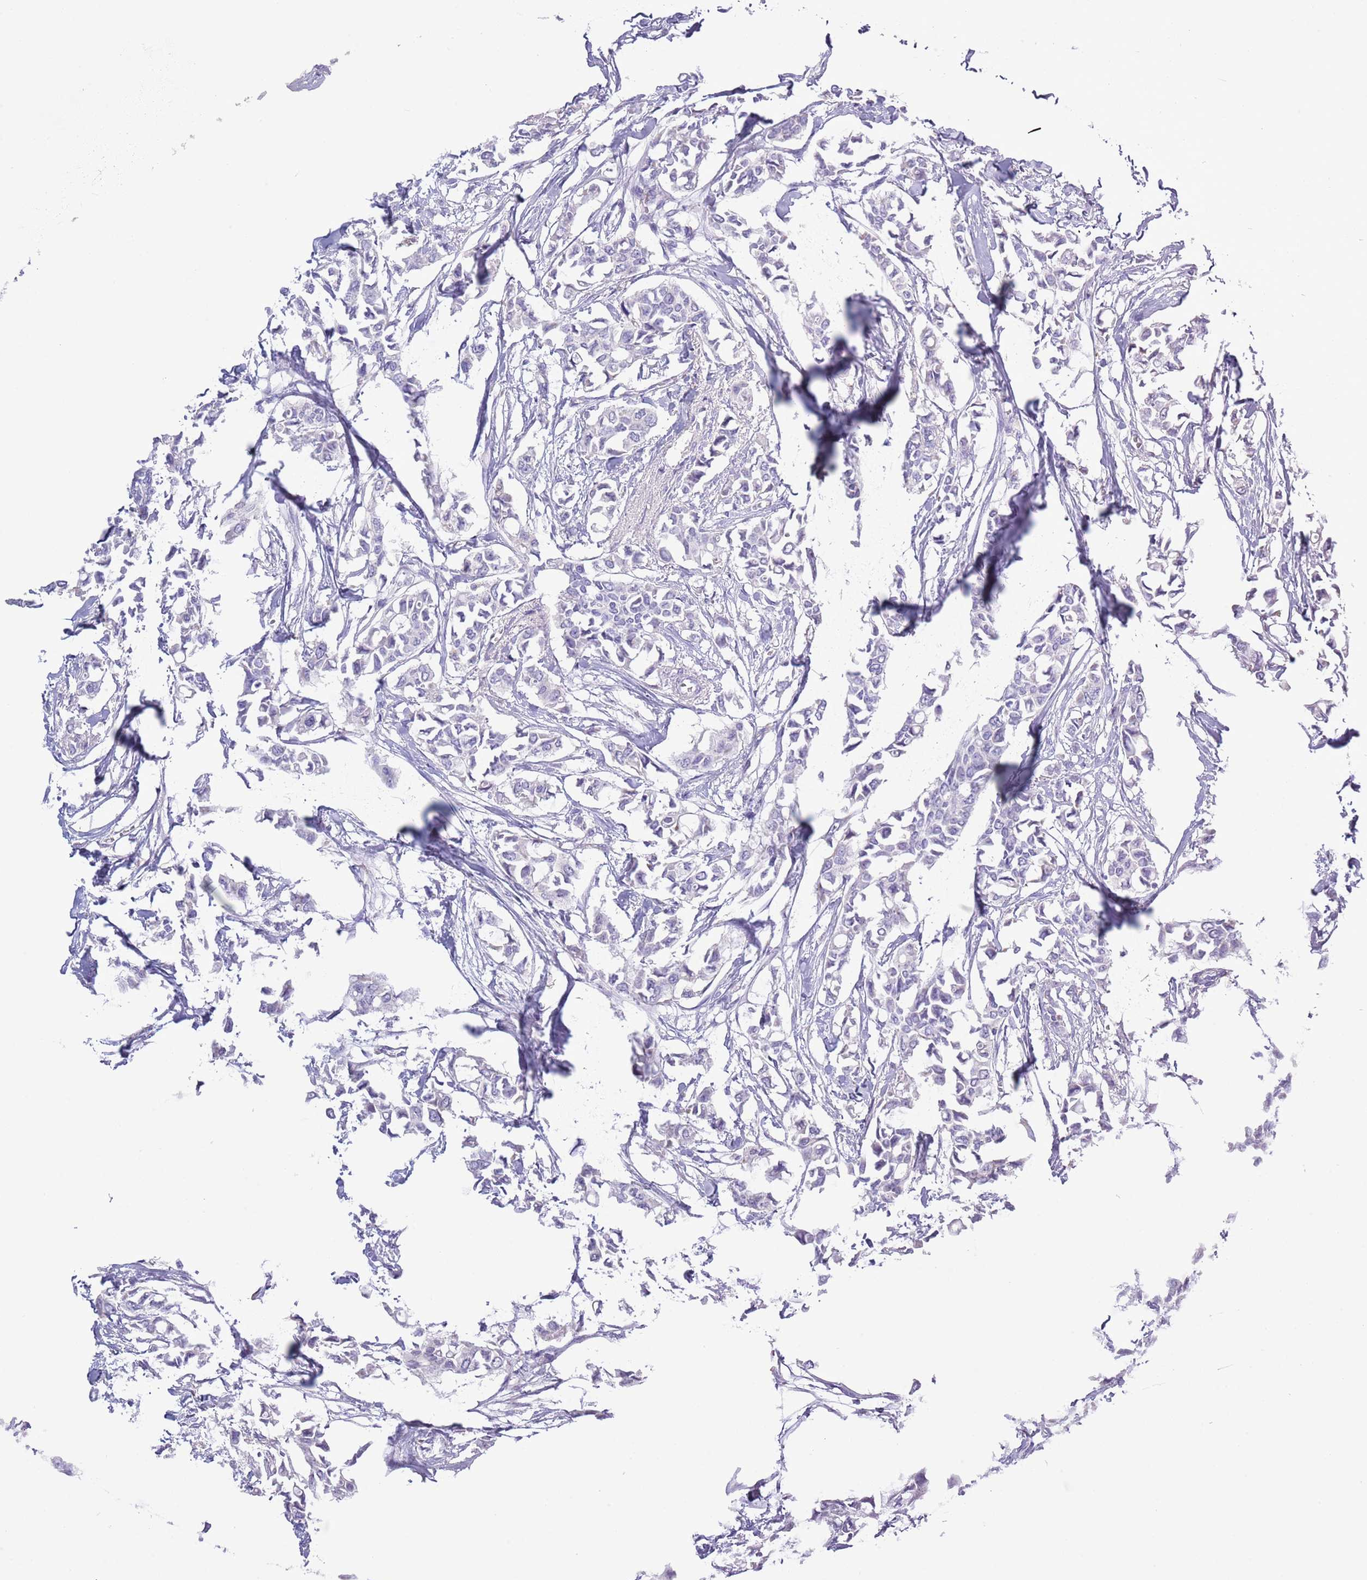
{"staining": {"intensity": "negative", "quantity": "none", "location": "none"}, "tissue": "breast cancer", "cell_type": "Tumor cells", "image_type": "cancer", "snomed": [{"axis": "morphology", "description": "Duct carcinoma"}, {"axis": "topography", "description": "Breast"}], "caption": "The immunohistochemistry micrograph has no significant staining in tumor cells of breast cancer (intraductal carcinoma) tissue. The staining is performed using DAB brown chromogen with nuclei counter-stained in using hematoxylin.", "gene": "MOCOS", "patient": {"sex": "female", "age": 41}}